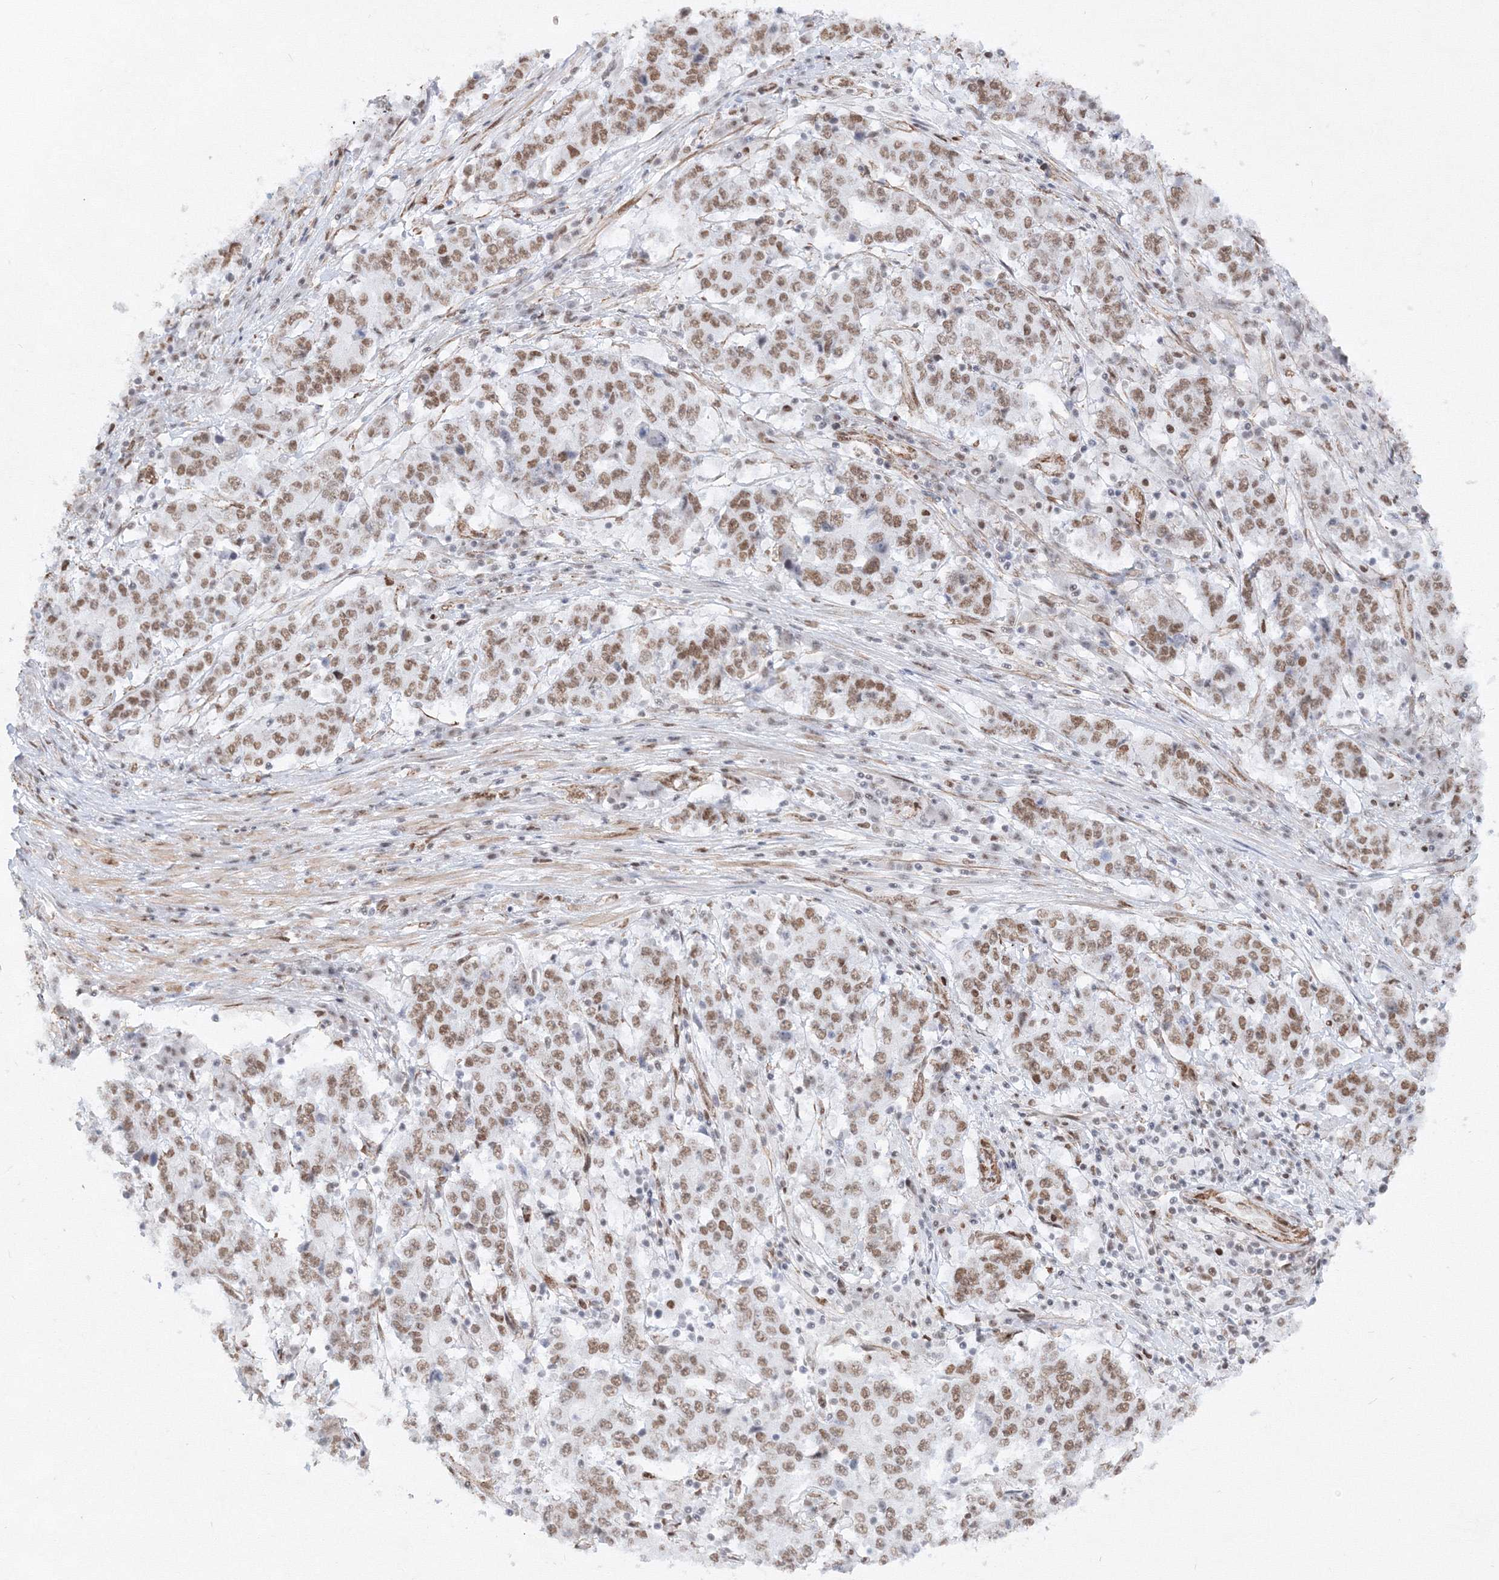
{"staining": {"intensity": "moderate", "quantity": ">75%", "location": "cytoplasmic/membranous"}, "tissue": "stomach cancer", "cell_type": "Tumor cells", "image_type": "cancer", "snomed": [{"axis": "morphology", "description": "Adenocarcinoma, NOS"}, {"axis": "topography", "description": "Stomach"}], "caption": "DAB immunohistochemical staining of stomach cancer shows moderate cytoplasmic/membranous protein positivity in about >75% of tumor cells. (DAB (3,3'-diaminobenzidine) IHC, brown staining for protein, blue staining for nuclei).", "gene": "ZNF638", "patient": {"sex": "male", "age": 59}}